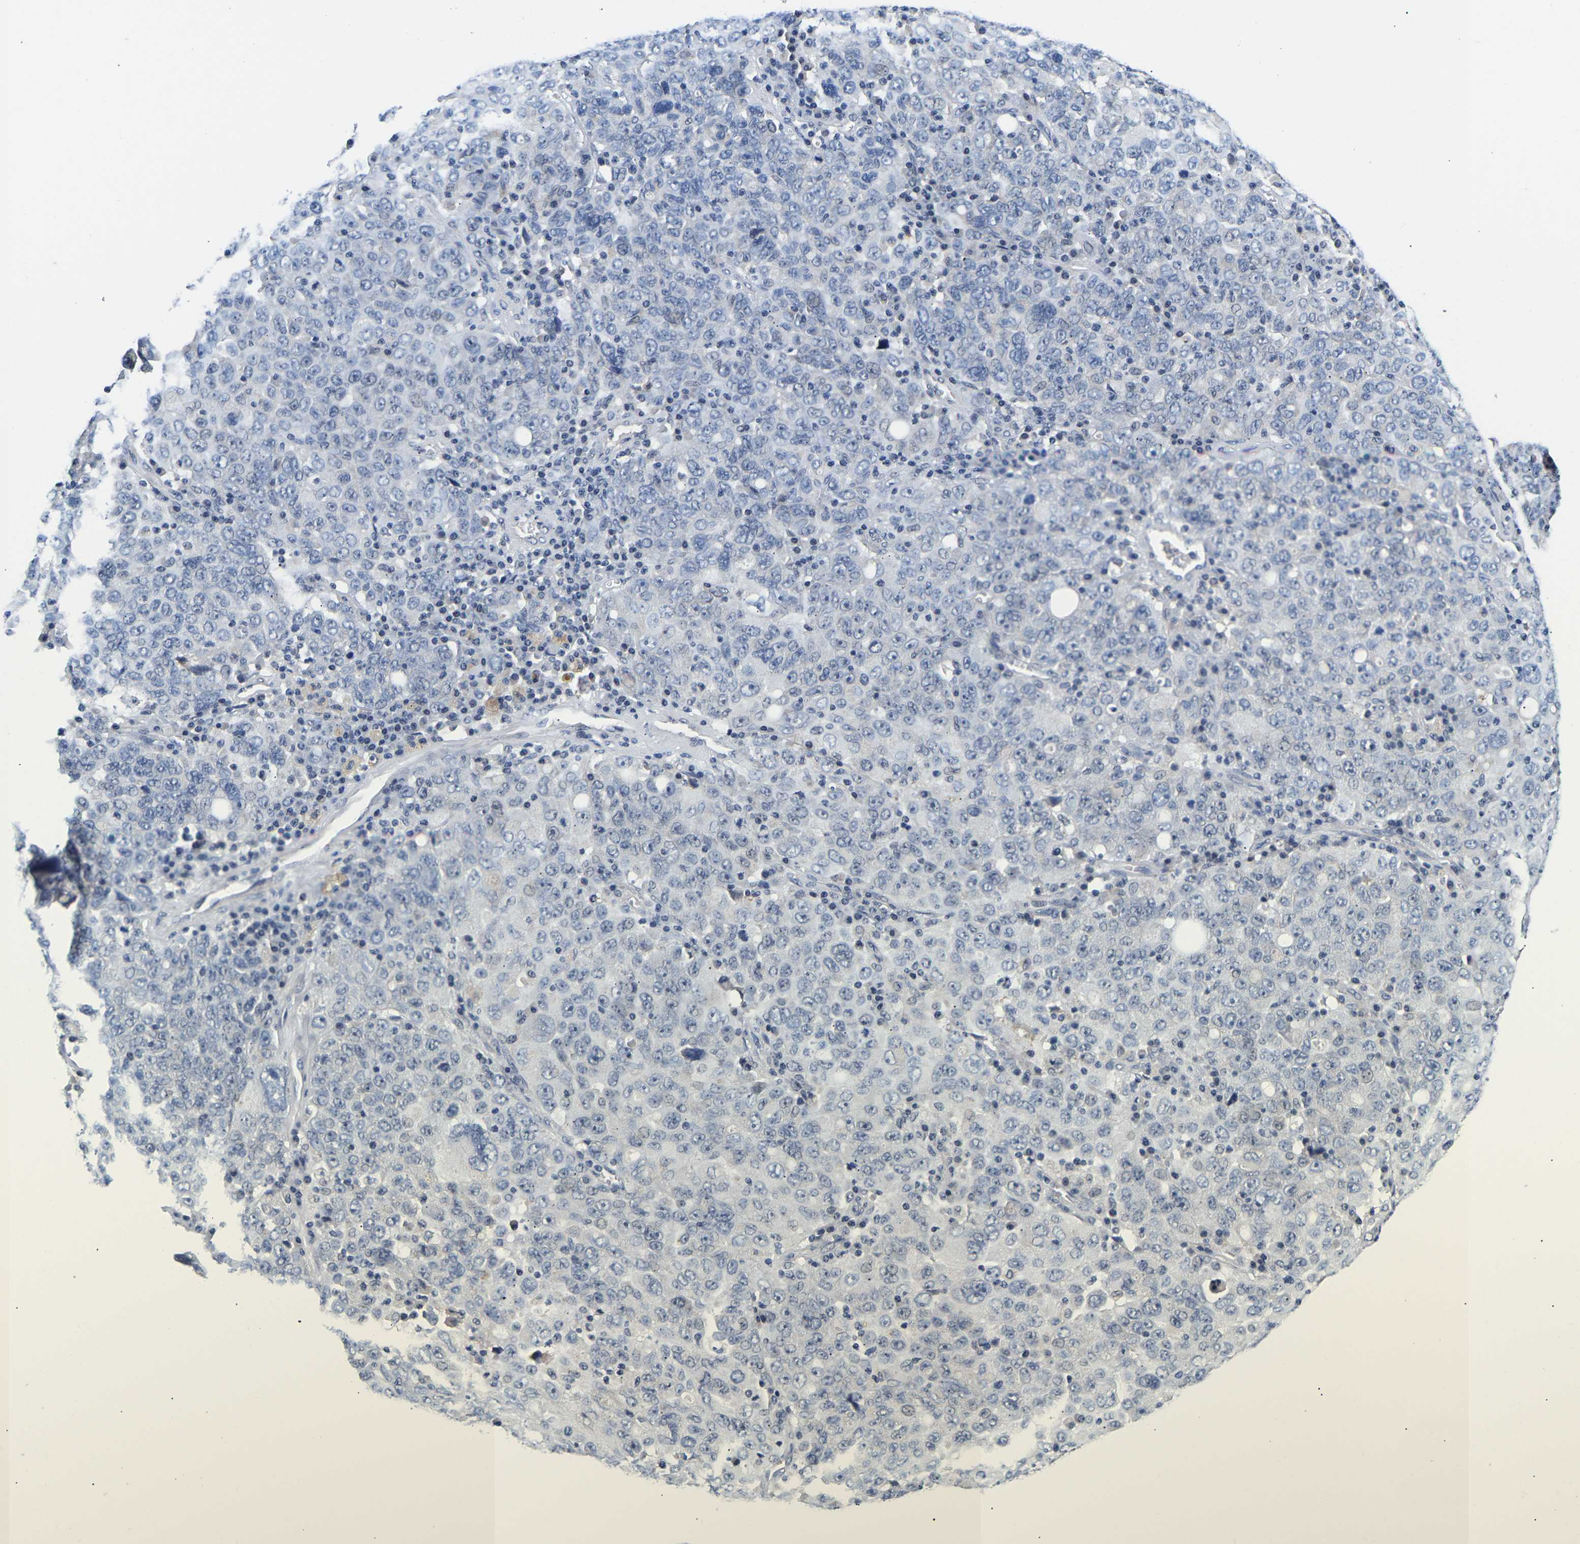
{"staining": {"intensity": "negative", "quantity": "none", "location": "none"}, "tissue": "ovarian cancer", "cell_type": "Tumor cells", "image_type": "cancer", "snomed": [{"axis": "morphology", "description": "Carcinoma, endometroid"}, {"axis": "topography", "description": "Ovary"}], "caption": "IHC photomicrograph of neoplastic tissue: ovarian cancer stained with DAB (3,3'-diaminobenzidine) demonstrates no significant protein positivity in tumor cells. (DAB immunohistochemistry, high magnification).", "gene": "METTL16", "patient": {"sex": "female", "age": 62}}